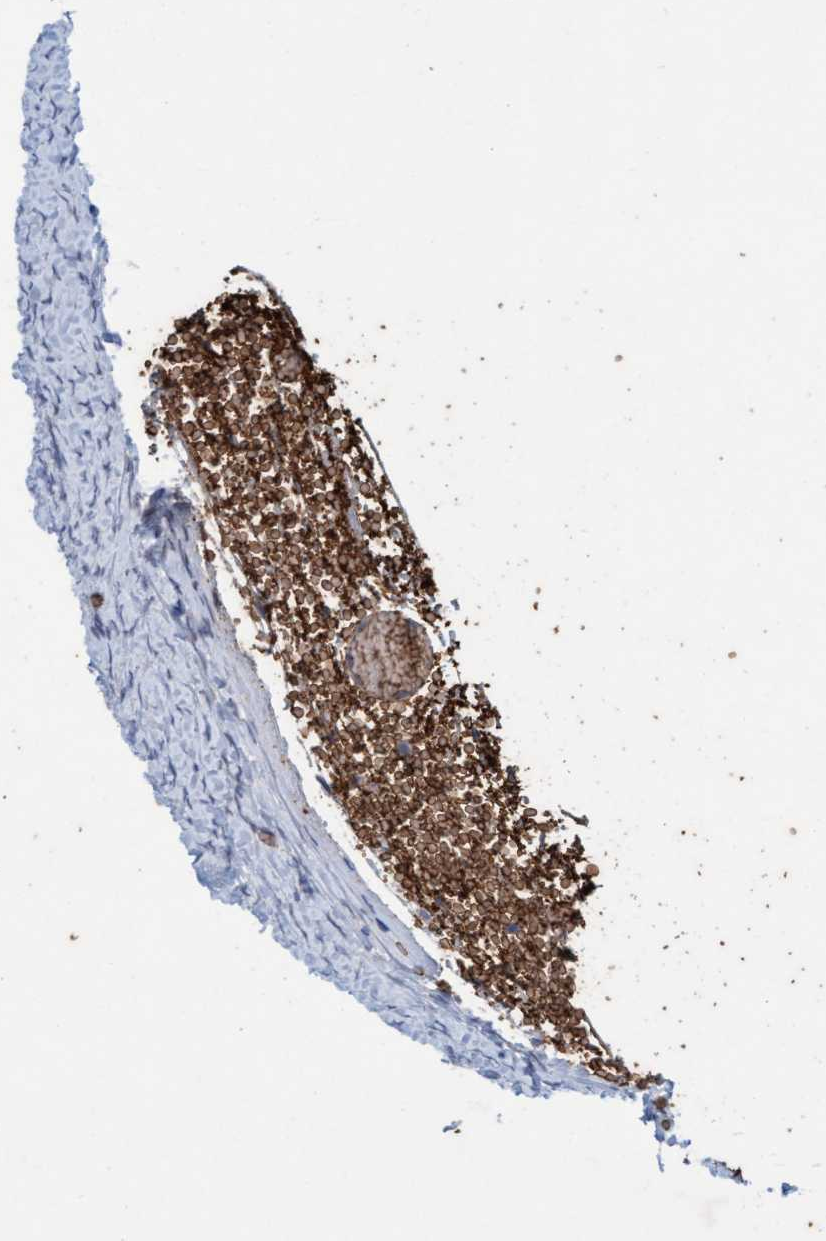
{"staining": {"intensity": "negative", "quantity": "none", "location": "none"}, "tissue": "ovary", "cell_type": "Follicle cells", "image_type": "normal", "snomed": [{"axis": "morphology", "description": "Normal tissue, NOS"}, {"axis": "topography", "description": "Ovary"}], "caption": "A photomicrograph of ovary stained for a protein reveals no brown staining in follicle cells.", "gene": "SPEM2", "patient": {"sex": "female", "age": 27}}